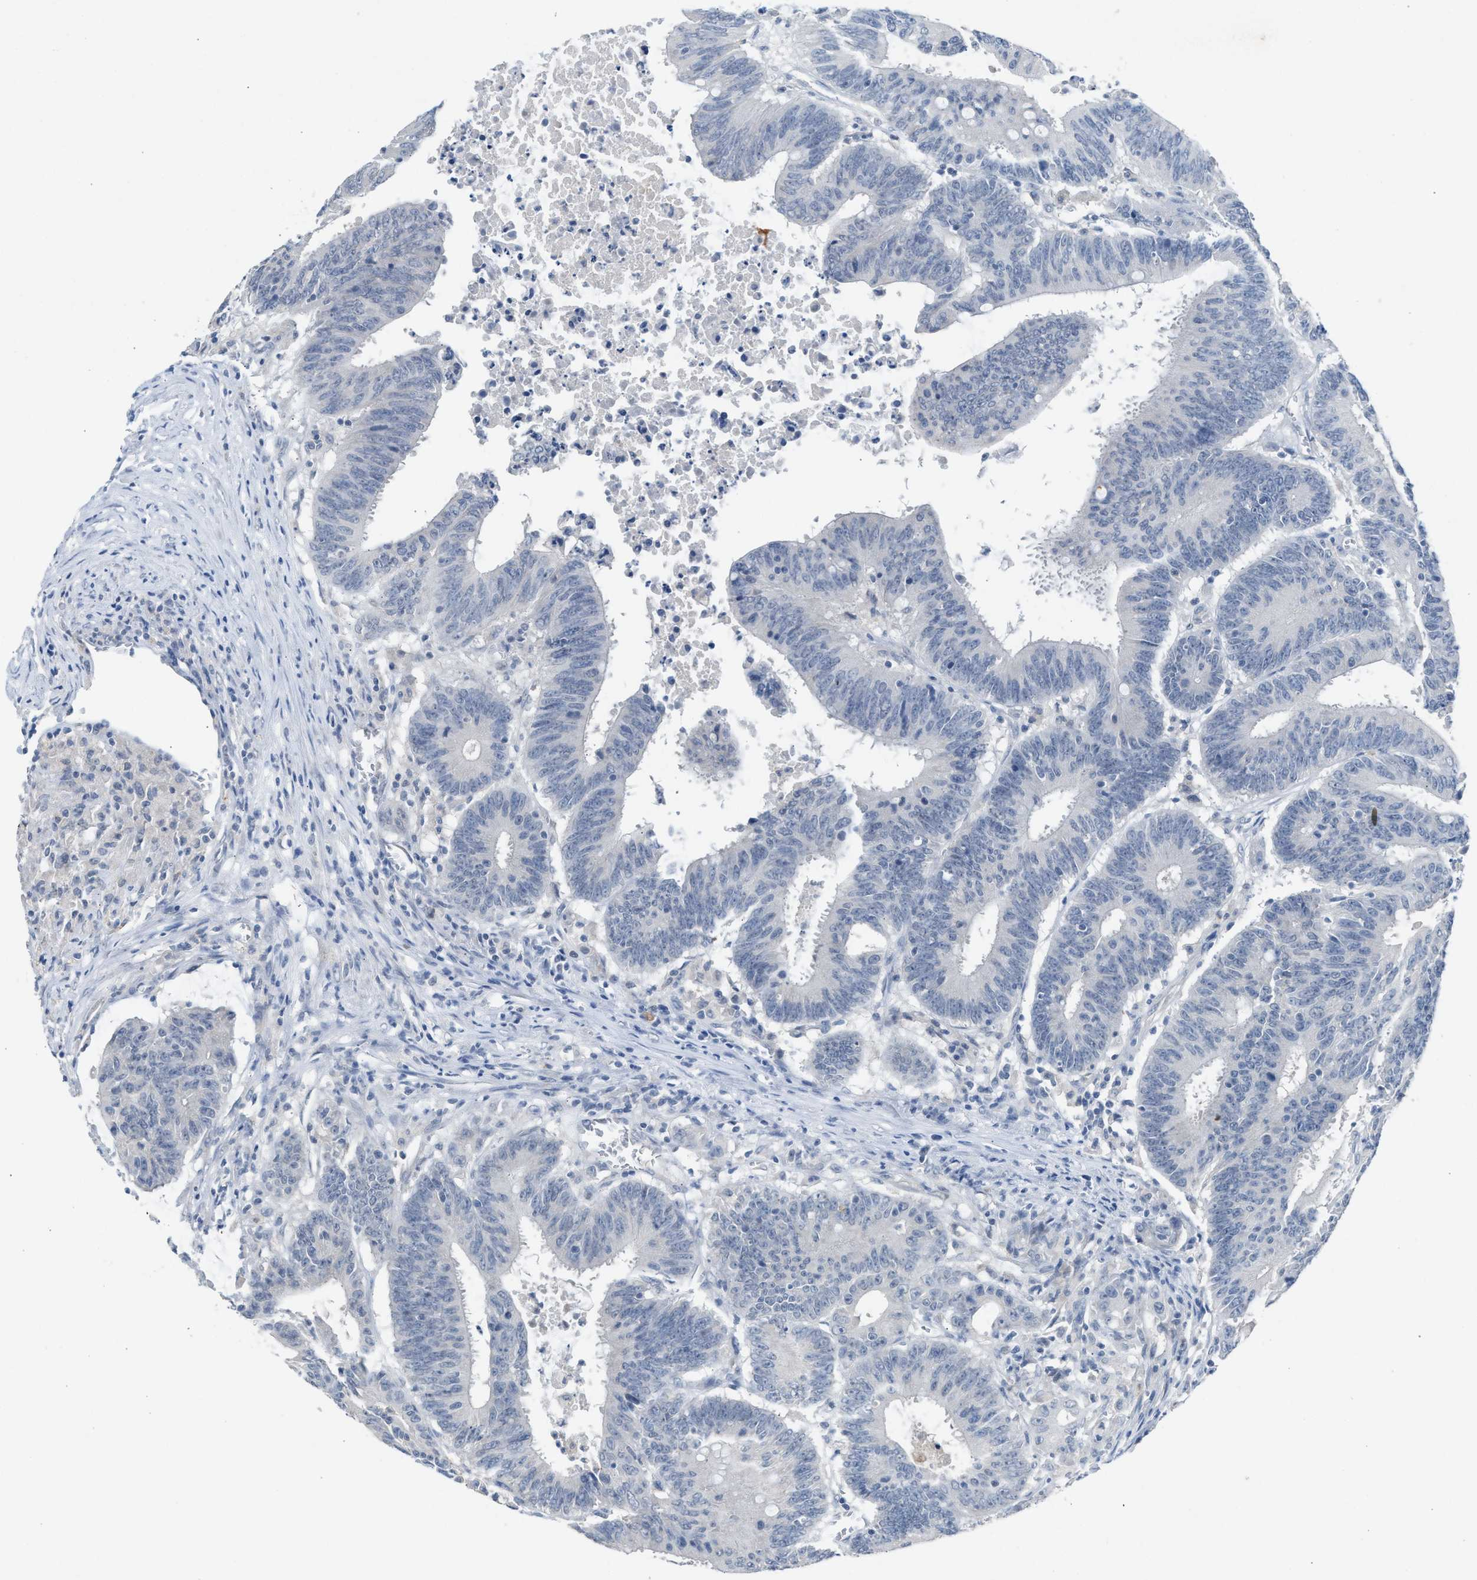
{"staining": {"intensity": "negative", "quantity": "none", "location": "none"}, "tissue": "colorectal cancer", "cell_type": "Tumor cells", "image_type": "cancer", "snomed": [{"axis": "morphology", "description": "Adenocarcinoma, NOS"}, {"axis": "topography", "description": "Colon"}], "caption": "The immunohistochemistry photomicrograph has no significant positivity in tumor cells of adenocarcinoma (colorectal) tissue.", "gene": "SLC5A5", "patient": {"sex": "male", "age": 45}}